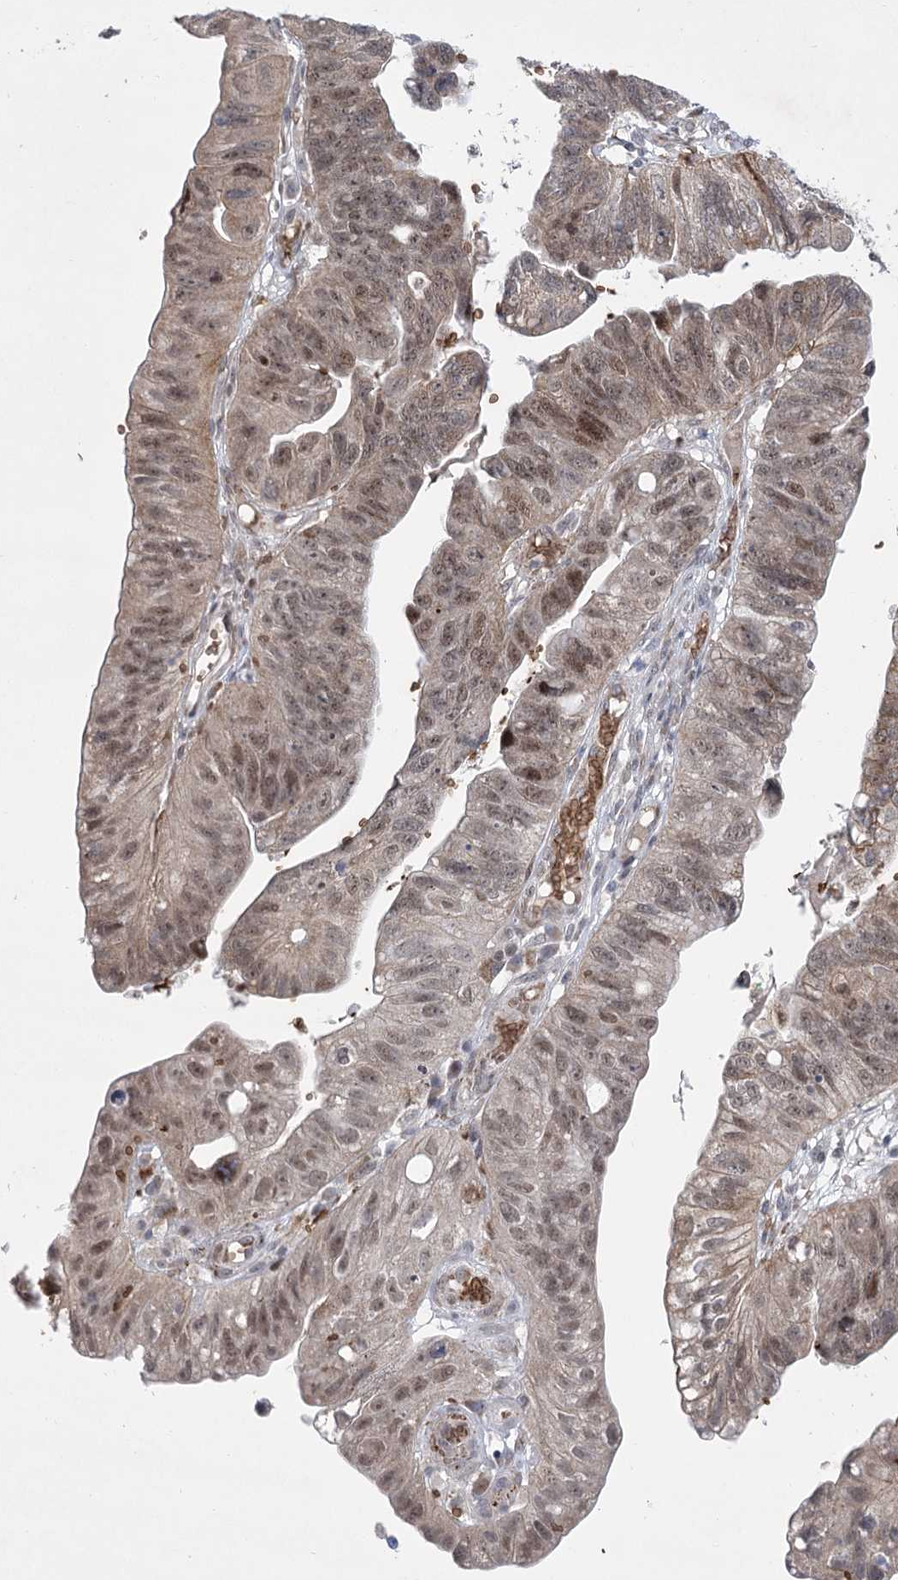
{"staining": {"intensity": "weak", "quantity": ">75%", "location": "cytoplasmic/membranous,nuclear"}, "tissue": "stomach cancer", "cell_type": "Tumor cells", "image_type": "cancer", "snomed": [{"axis": "morphology", "description": "Adenocarcinoma, NOS"}, {"axis": "topography", "description": "Stomach"}], "caption": "High-power microscopy captured an immunohistochemistry (IHC) micrograph of stomach cancer, revealing weak cytoplasmic/membranous and nuclear expression in about >75% of tumor cells.", "gene": "NSMCE4A", "patient": {"sex": "male", "age": 59}}